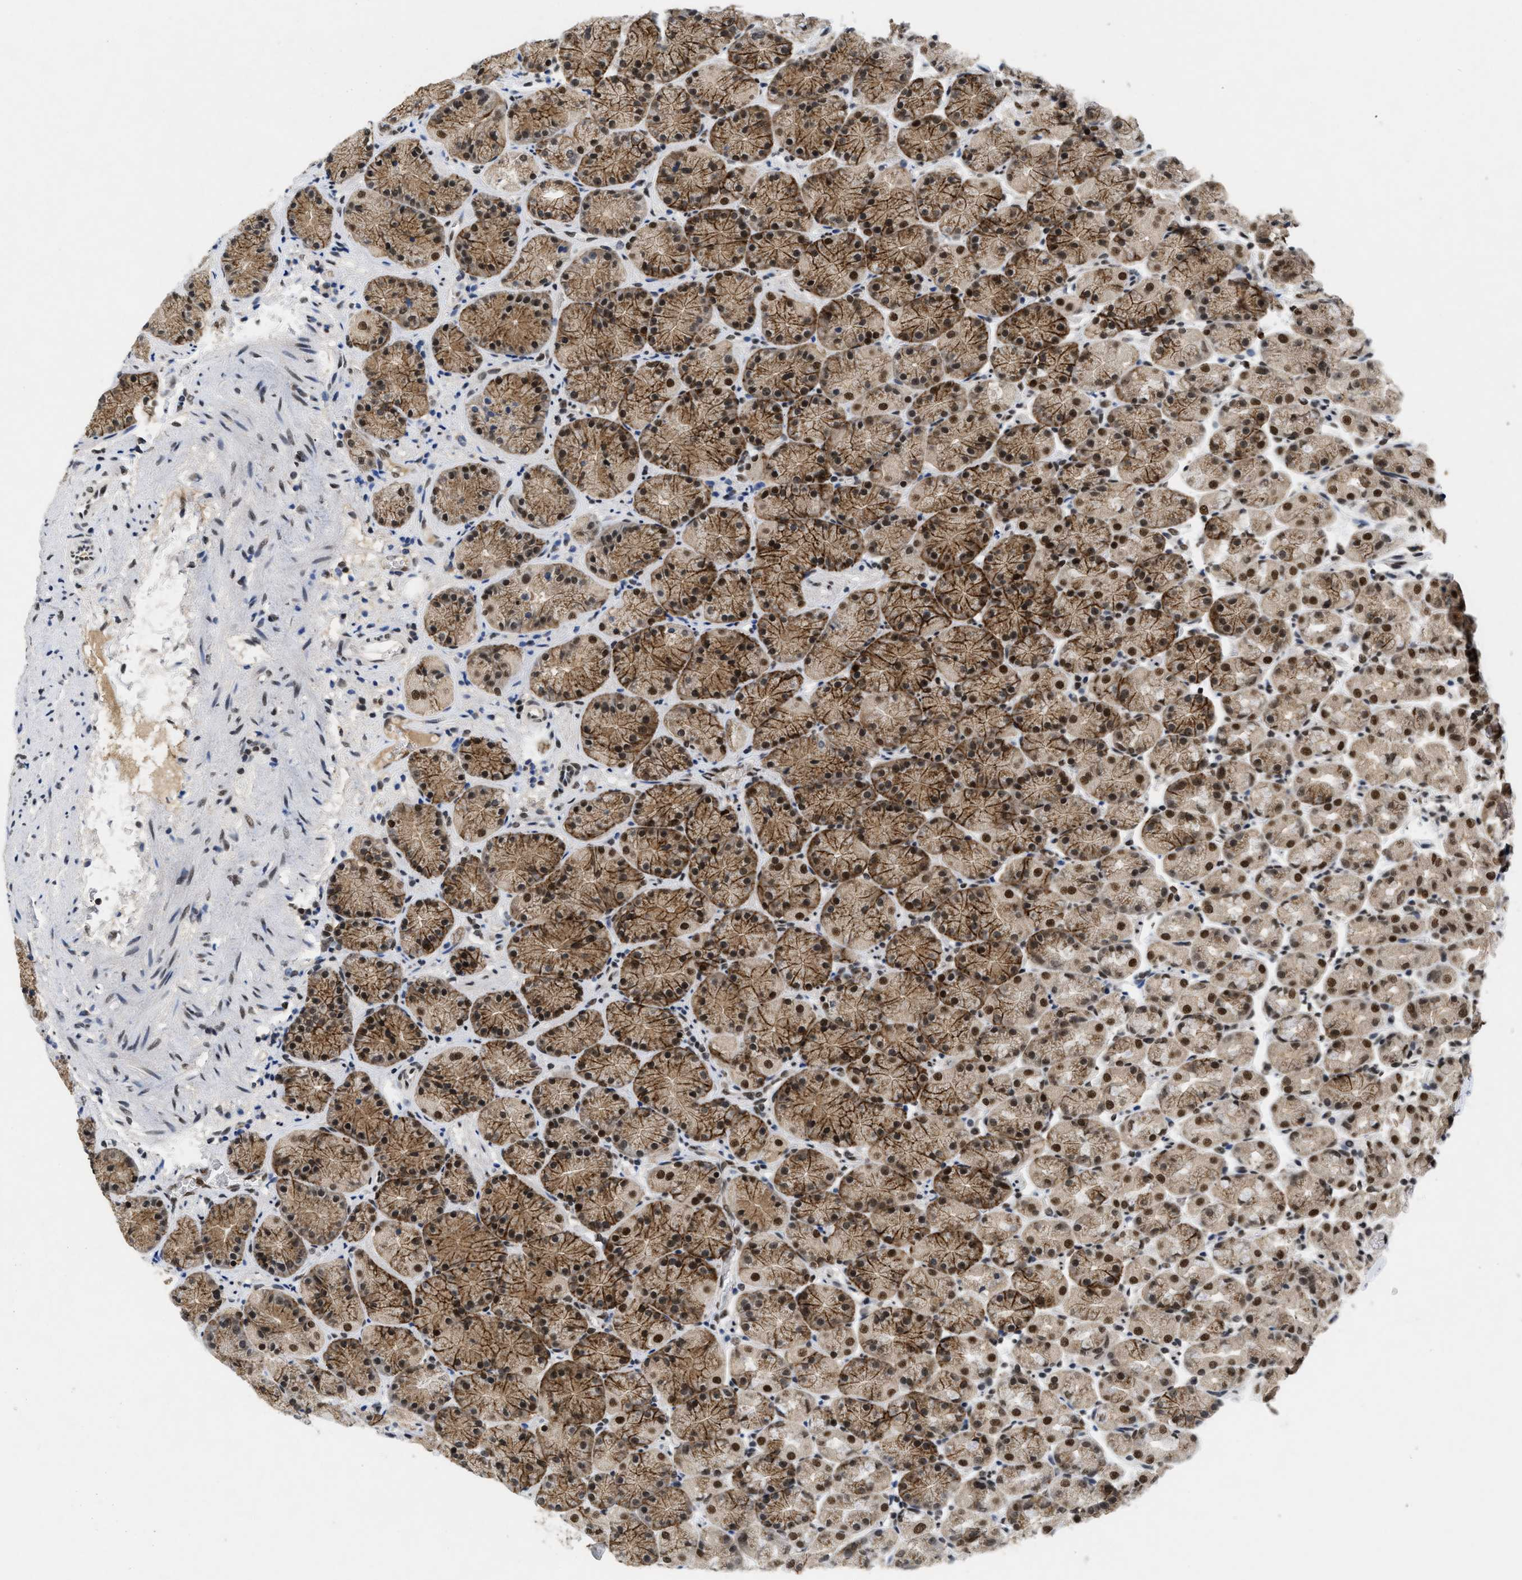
{"staining": {"intensity": "moderate", "quantity": ">75%", "location": "cytoplasmic/membranous,nuclear"}, "tissue": "stomach", "cell_type": "Glandular cells", "image_type": "normal", "snomed": [{"axis": "morphology", "description": "Normal tissue, NOS"}, {"axis": "topography", "description": "Stomach"}], "caption": "Moderate cytoplasmic/membranous,nuclear expression is appreciated in approximately >75% of glandular cells in normal stomach.", "gene": "ZNF346", "patient": {"sex": "male", "age": 42}}